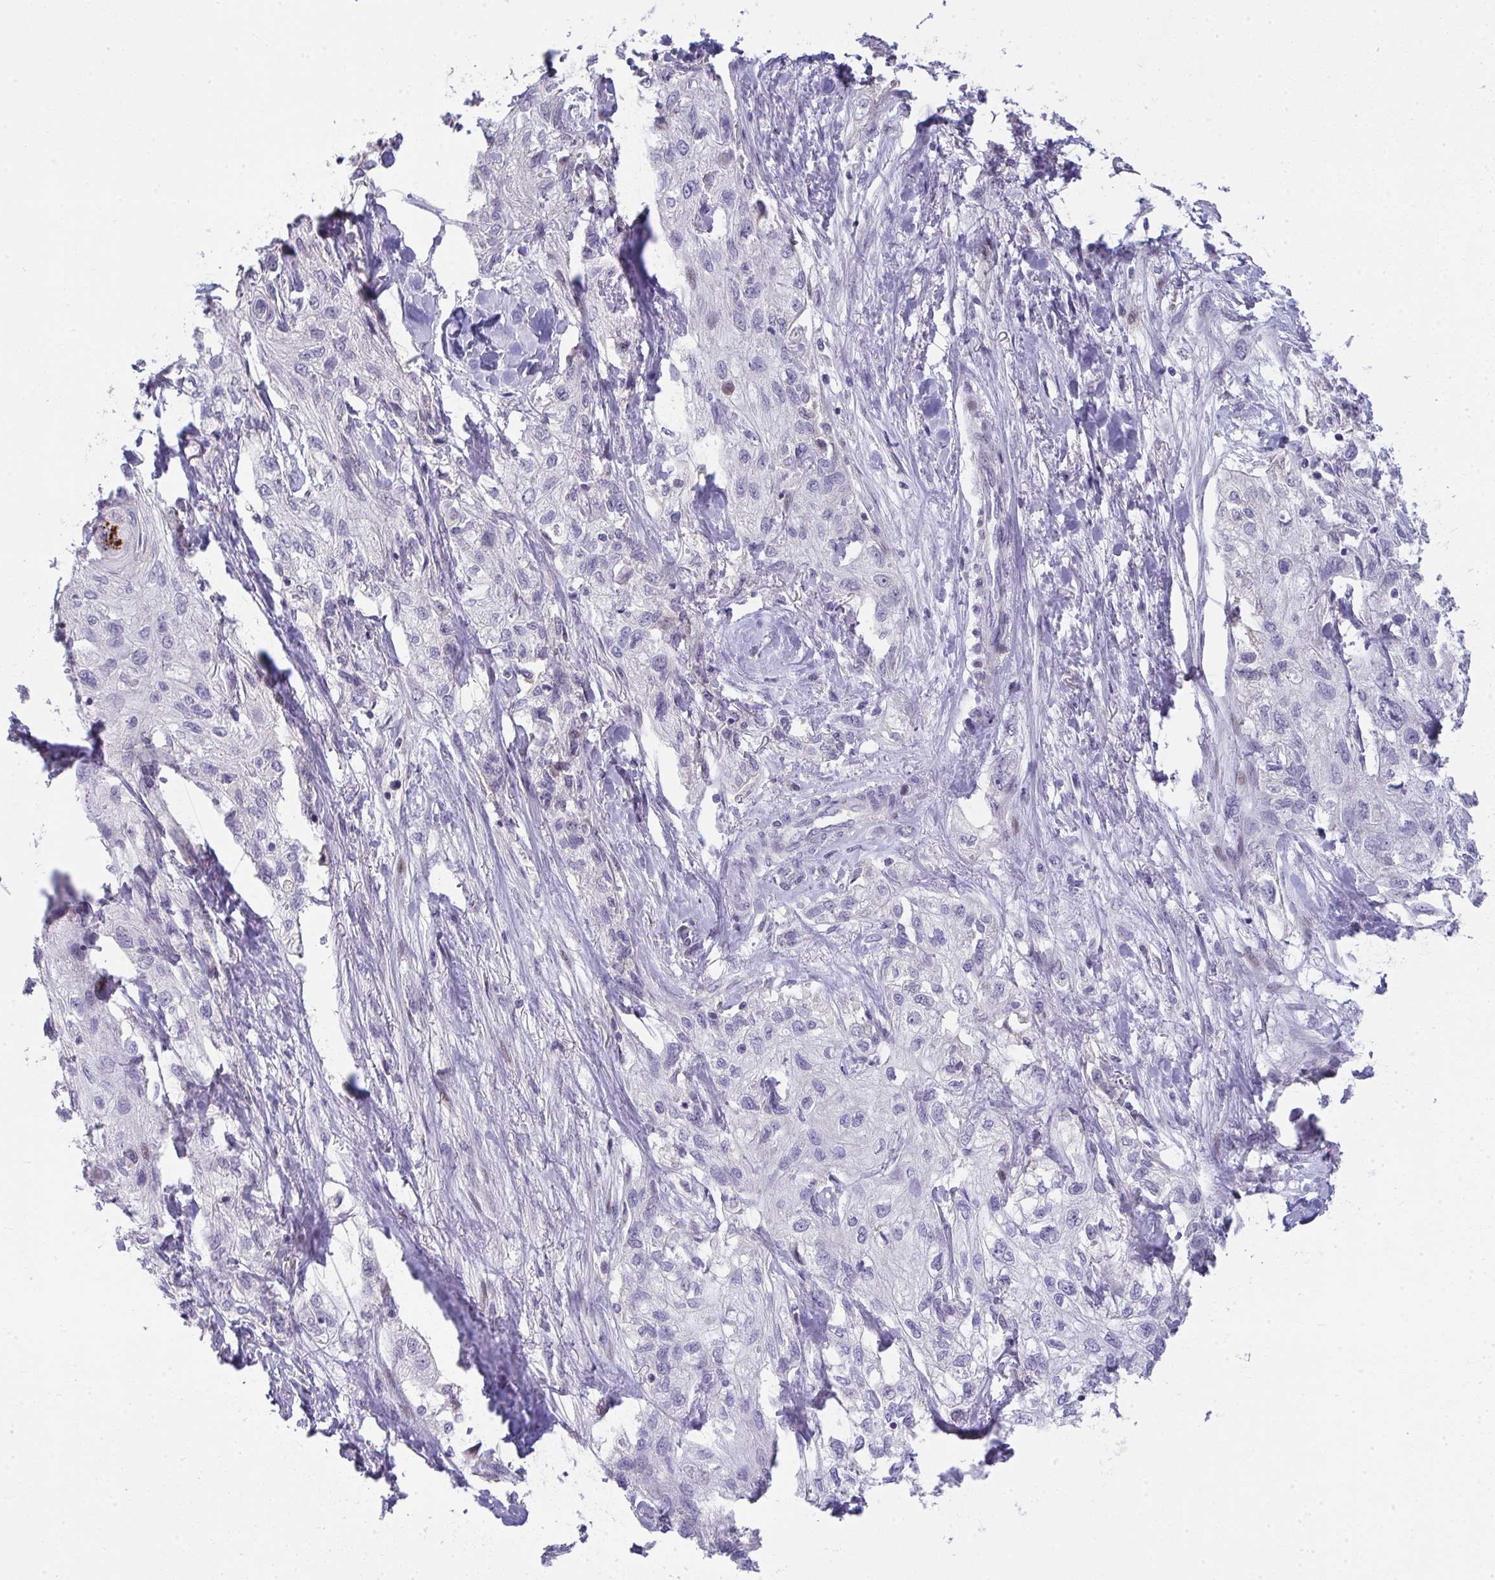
{"staining": {"intensity": "negative", "quantity": "none", "location": "none"}, "tissue": "skin cancer", "cell_type": "Tumor cells", "image_type": "cancer", "snomed": [{"axis": "morphology", "description": "Squamous cell carcinoma, NOS"}, {"axis": "topography", "description": "Skin"}, {"axis": "topography", "description": "Vulva"}], "caption": "Micrograph shows no significant protein staining in tumor cells of skin squamous cell carcinoma.", "gene": "GALNT16", "patient": {"sex": "female", "age": 86}}